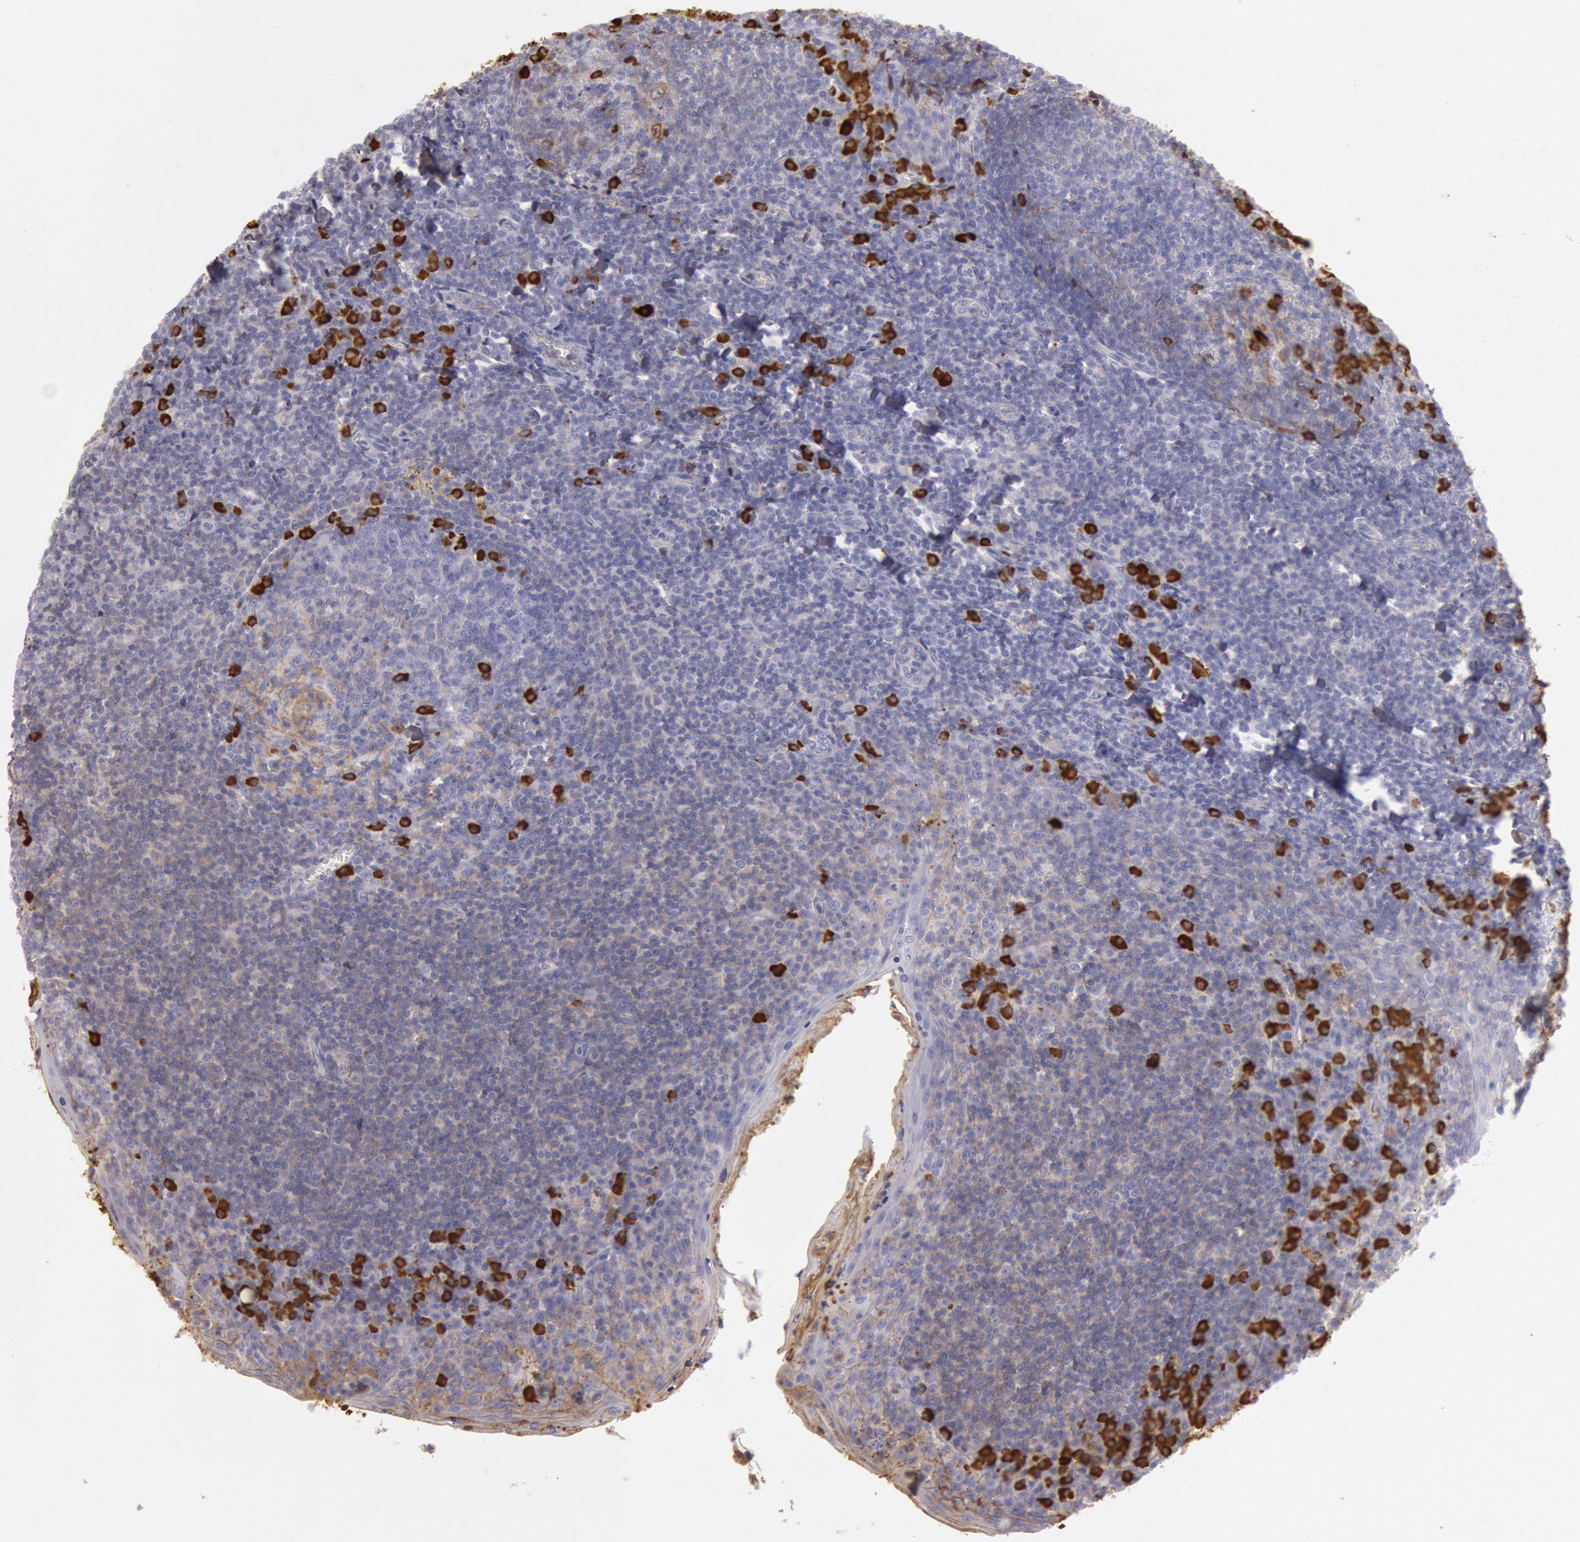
{"staining": {"intensity": "moderate", "quantity": "<25%", "location": "cytoplasmic/membranous"}, "tissue": "tonsil", "cell_type": "Germinal center cells", "image_type": "normal", "snomed": [{"axis": "morphology", "description": "Normal tissue, NOS"}, {"axis": "topography", "description": "Tonsil"}], "caption": "A histopathology image of tonsil stained for a protein displays moderate cytoplasmic/membranous brown staining in germinal center cells.", "gene": "IGHG1", "patient": {"sex": "male", "age": 31}}